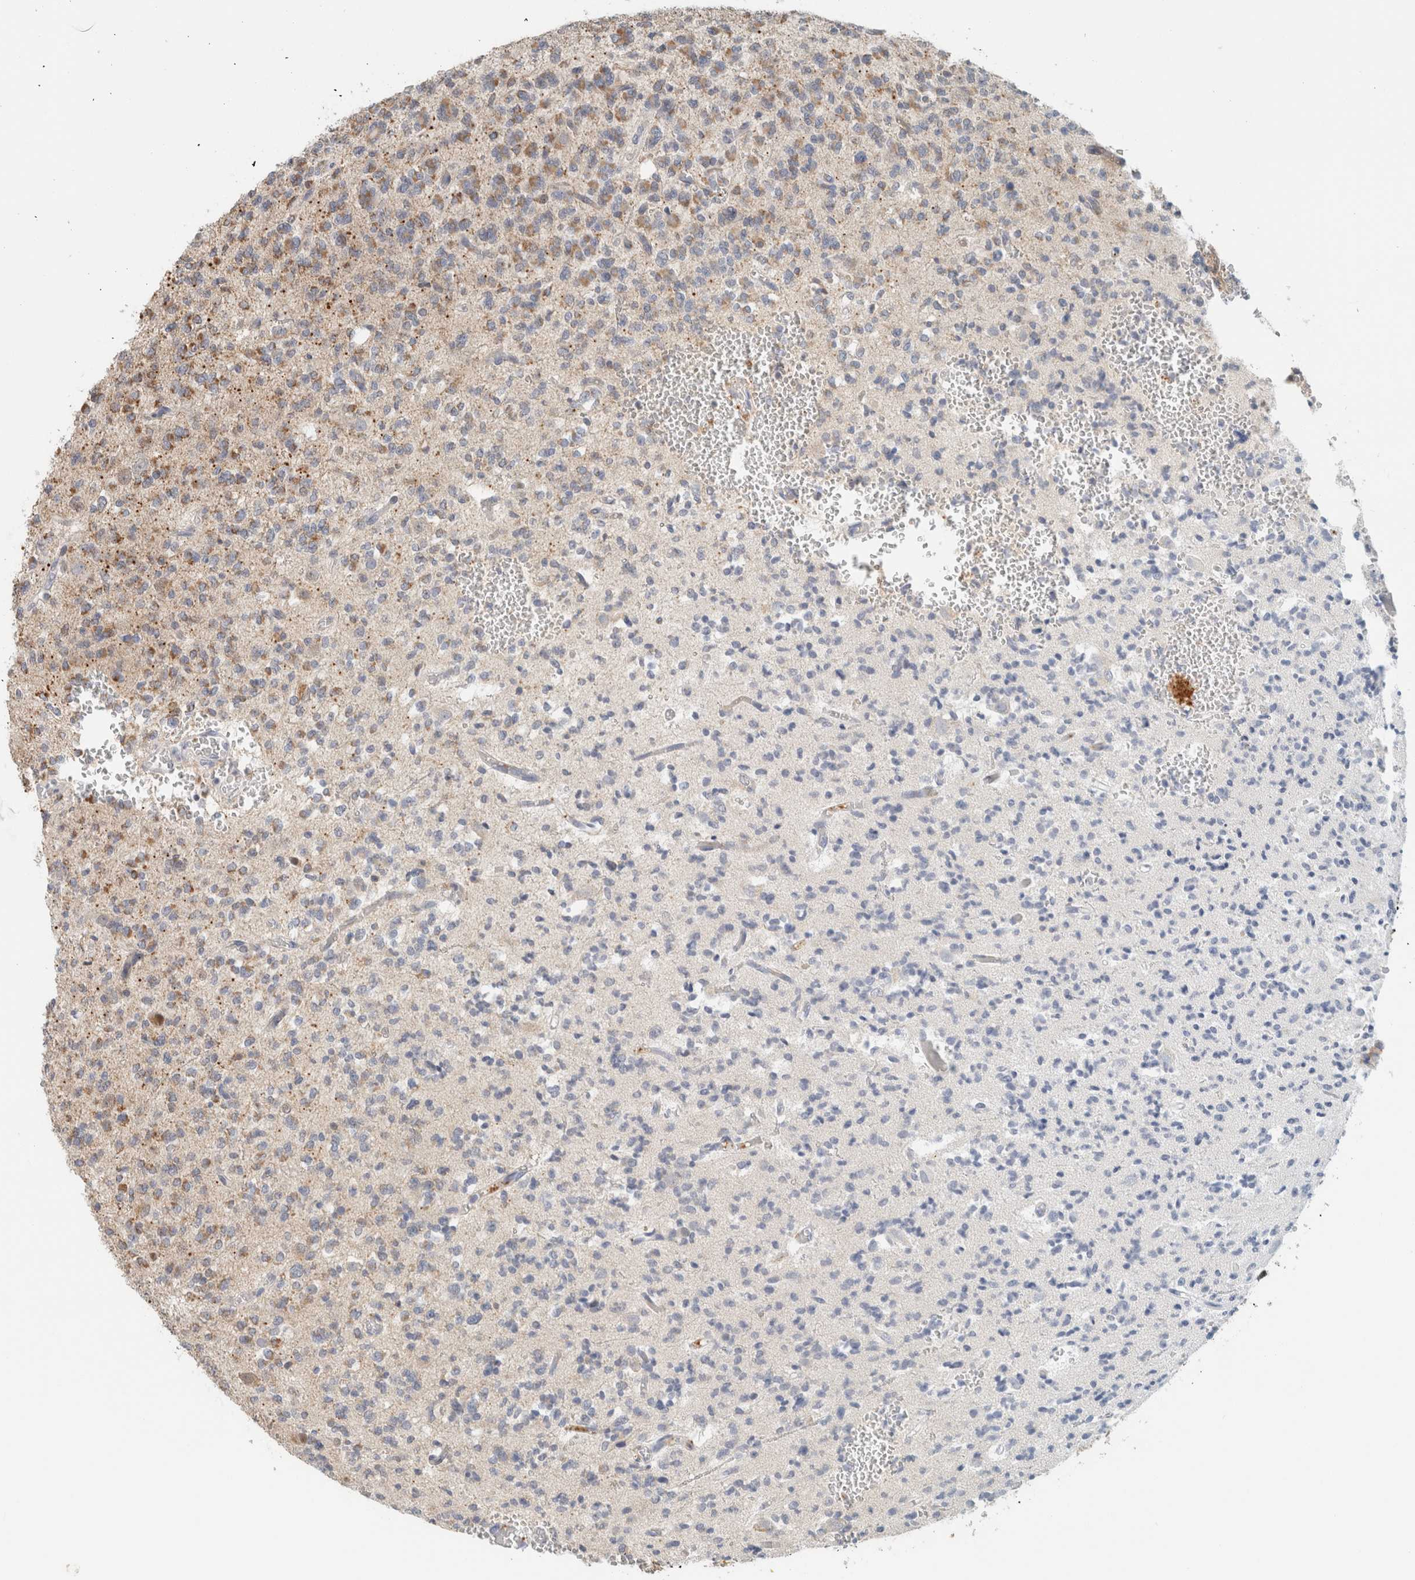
{"staining": {"intensity": "moderate", "quantity": "25%-75%", "location": "cytoplasmic/membranous"}, "tissue": "glioma", "cell_type": "Tumor cells", "image_type": "cancer", "snomed": [{"axis": "morphology", "description": "Glioma, malignant, Low grade"}, {"axis": "topography", "description": "Brain"}], "caption": "Human low-grade glioma (malignant) stained for a protein (brown) reveals moderate cytoplasmic/membranous positive positivity in approximately 25%-75% of tumor cells.", "gene": "CRAT", "patient": {"sex": "male", "age": 38}}